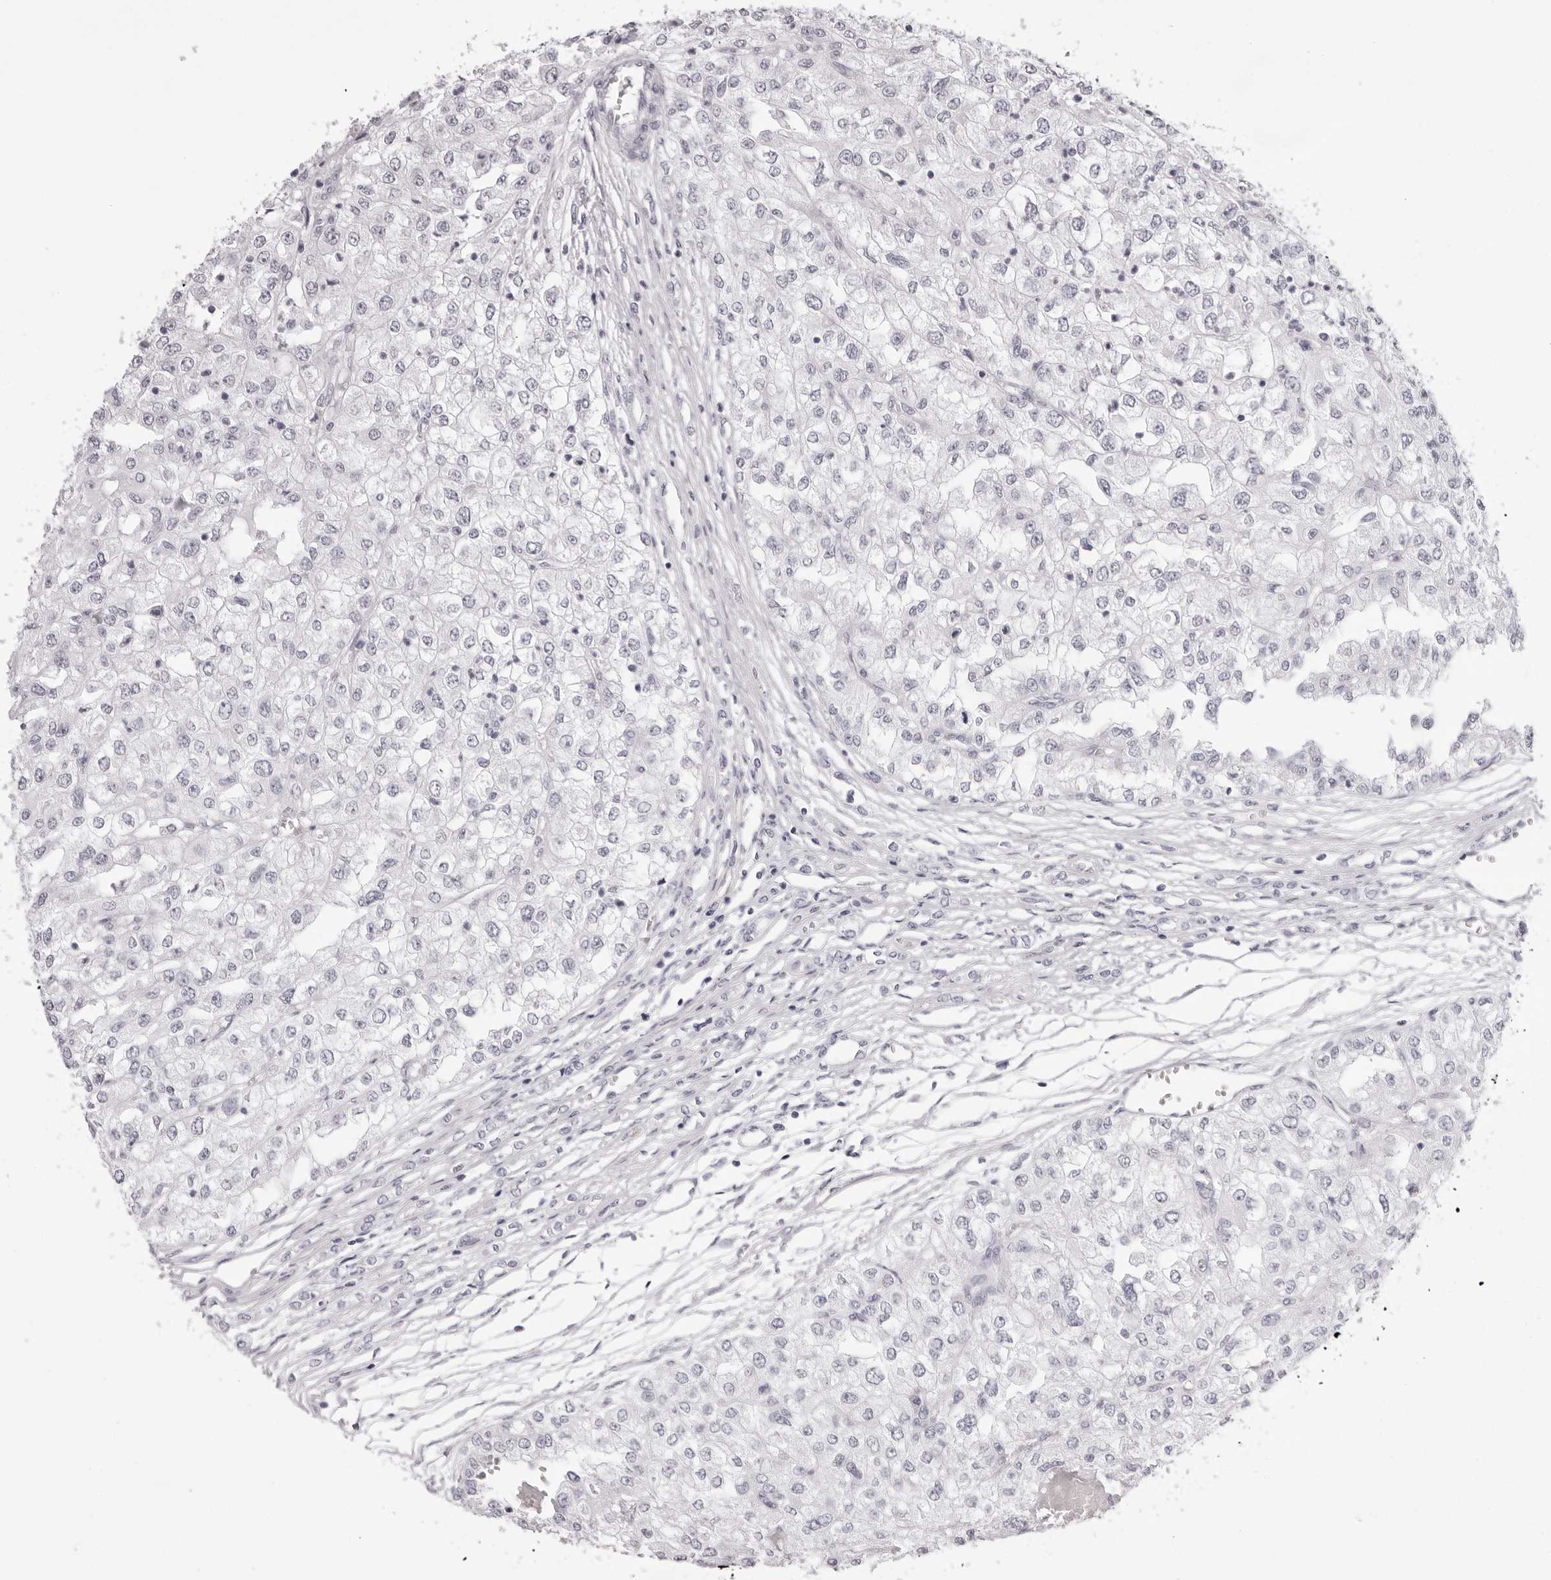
{"staining": {"intensity": "negative", "quantity": "none", "location": "none"}, "tissue": "renal cancer", "cell_type": "Tumor cells", "image_type": "cancer", "snomed": [{"axis": "morphology", "description": "Adenocarcinoma, NOS"}, {"axis": "topography", "description": "Kidney"}], "caption": "This is an immunohistochemistry histopathology image of adenocarcinoma (renal). There is no positivity in tumor cells.", "gene": "RHO", "patient": {"sex": "female", "age": 54}}